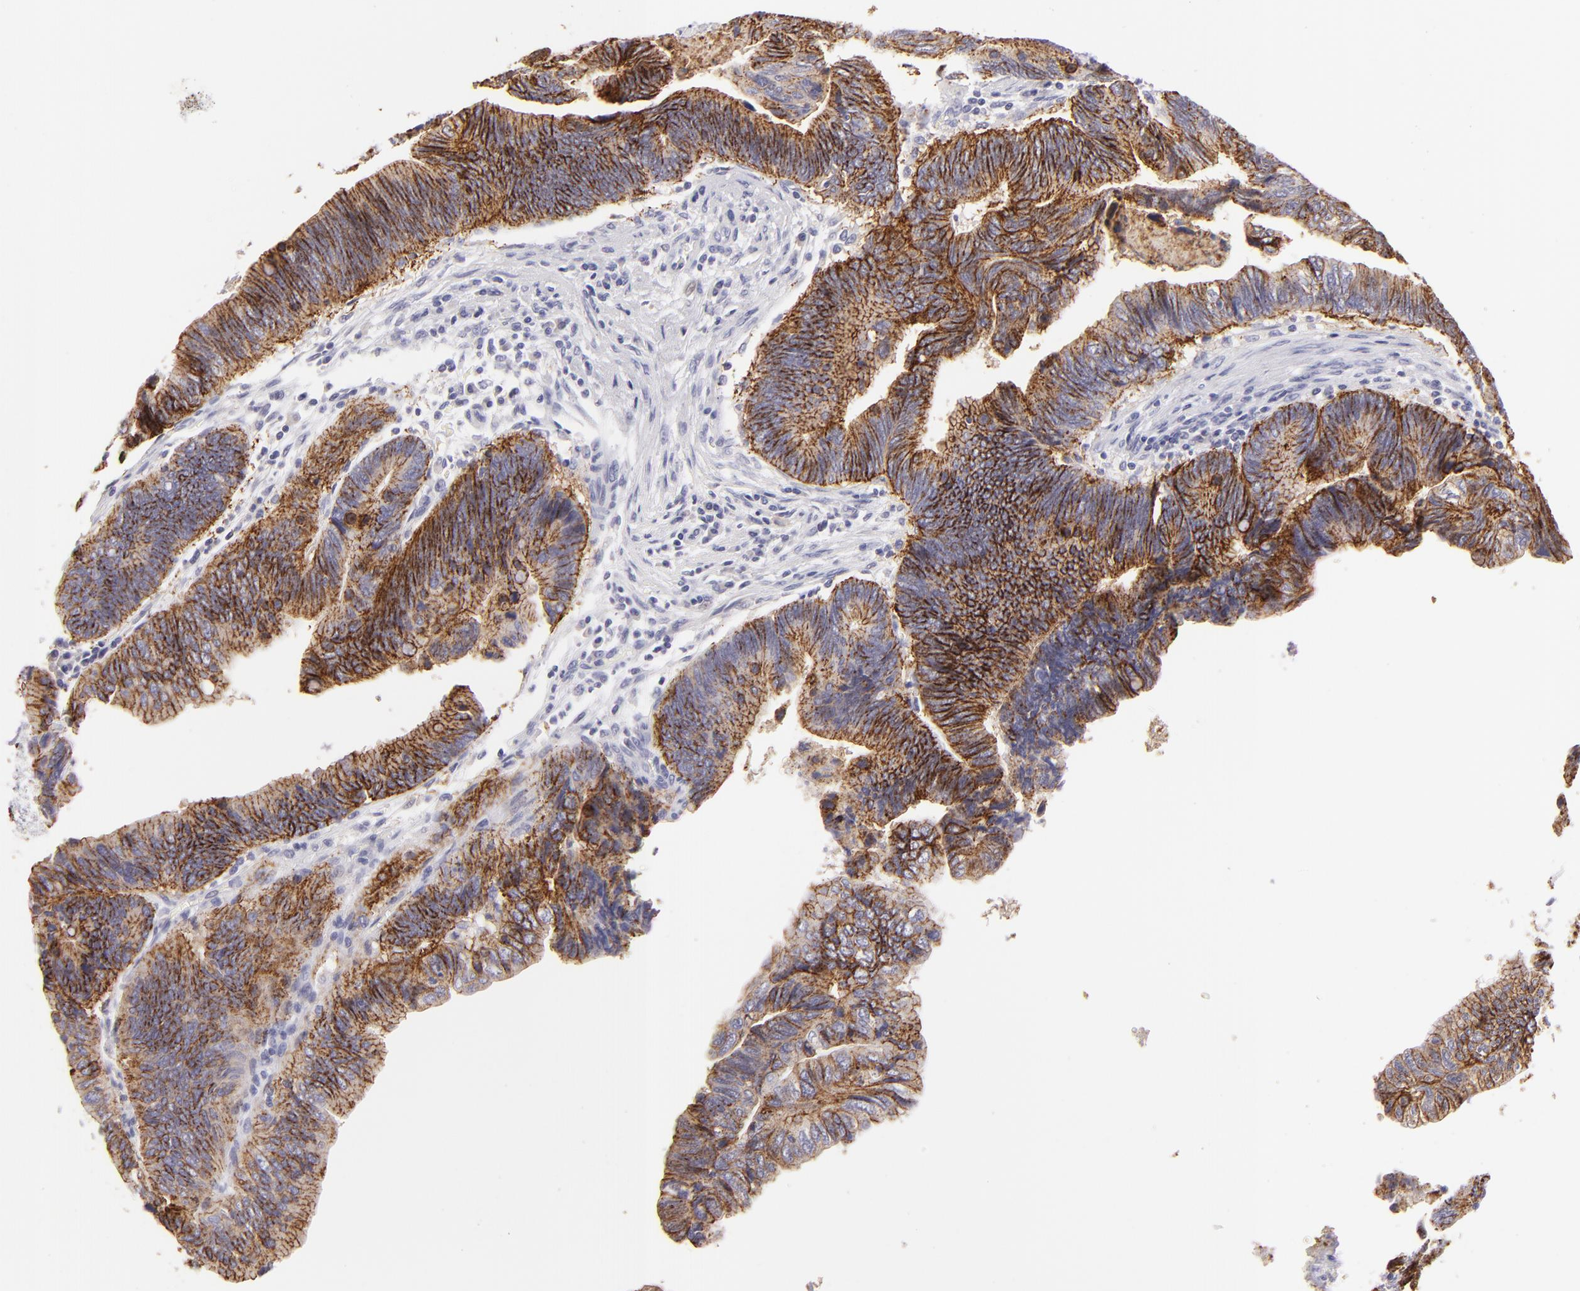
{"staining": {"intensity": "moderate", "quantity": ">75%", "location": "cytoplasmic/membranous"}, "tissue": "pancreatic cancer", "cell_type": "Tumor cells", "image_type": "cancer", "snomed": [{"axis": "morphology", "description": "Adenocarcinoma, NOS"}, {"axis": "topography", "description": "Pancreas"}], "caption": "Human adenocarcinoma (pancreatic) stained with a protein marker displays moderate staining in tumor cells.", "gene": "CLDN4", "patient": {"sex": "female", "age": 70}}